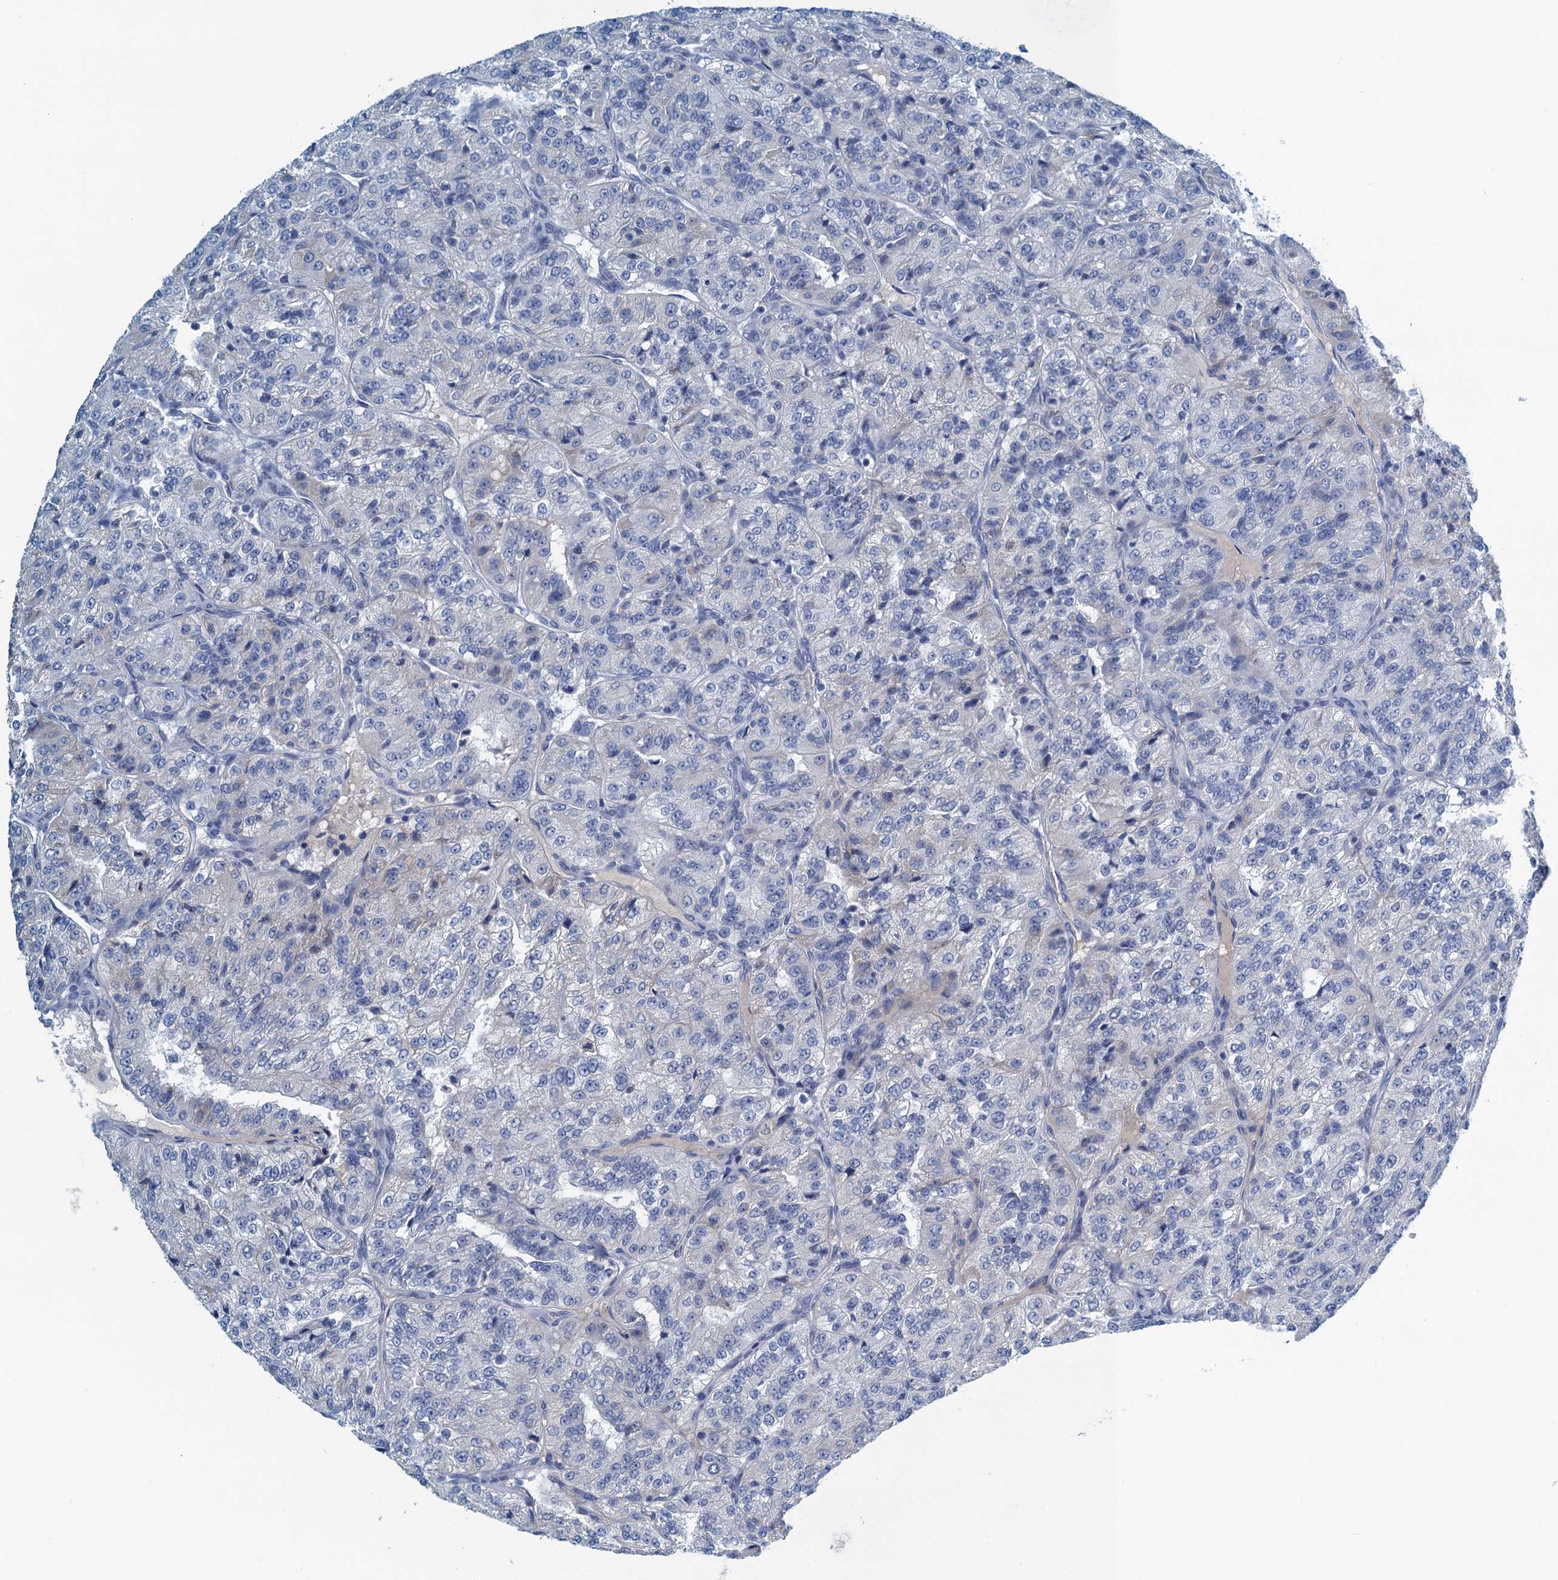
{"staining": {"intensity": "negative", "quantity": "none", "location": "none"}, "tissue": "renal cancer", "cell_type": "Tumor cells", "image_type": "cancer", "snomed": [{"axis": "morphology", "description": "Adenocarcinoma, NOS"}, {"axis": "topography", "description": "Kidney"}], "caption": "Adenocarcinoma (renal) was stained to show a protein in brown. There is no significant staining in tumor cells.", "gene": "C10orf88", "patient": {"sex": "female", "age": 63}}